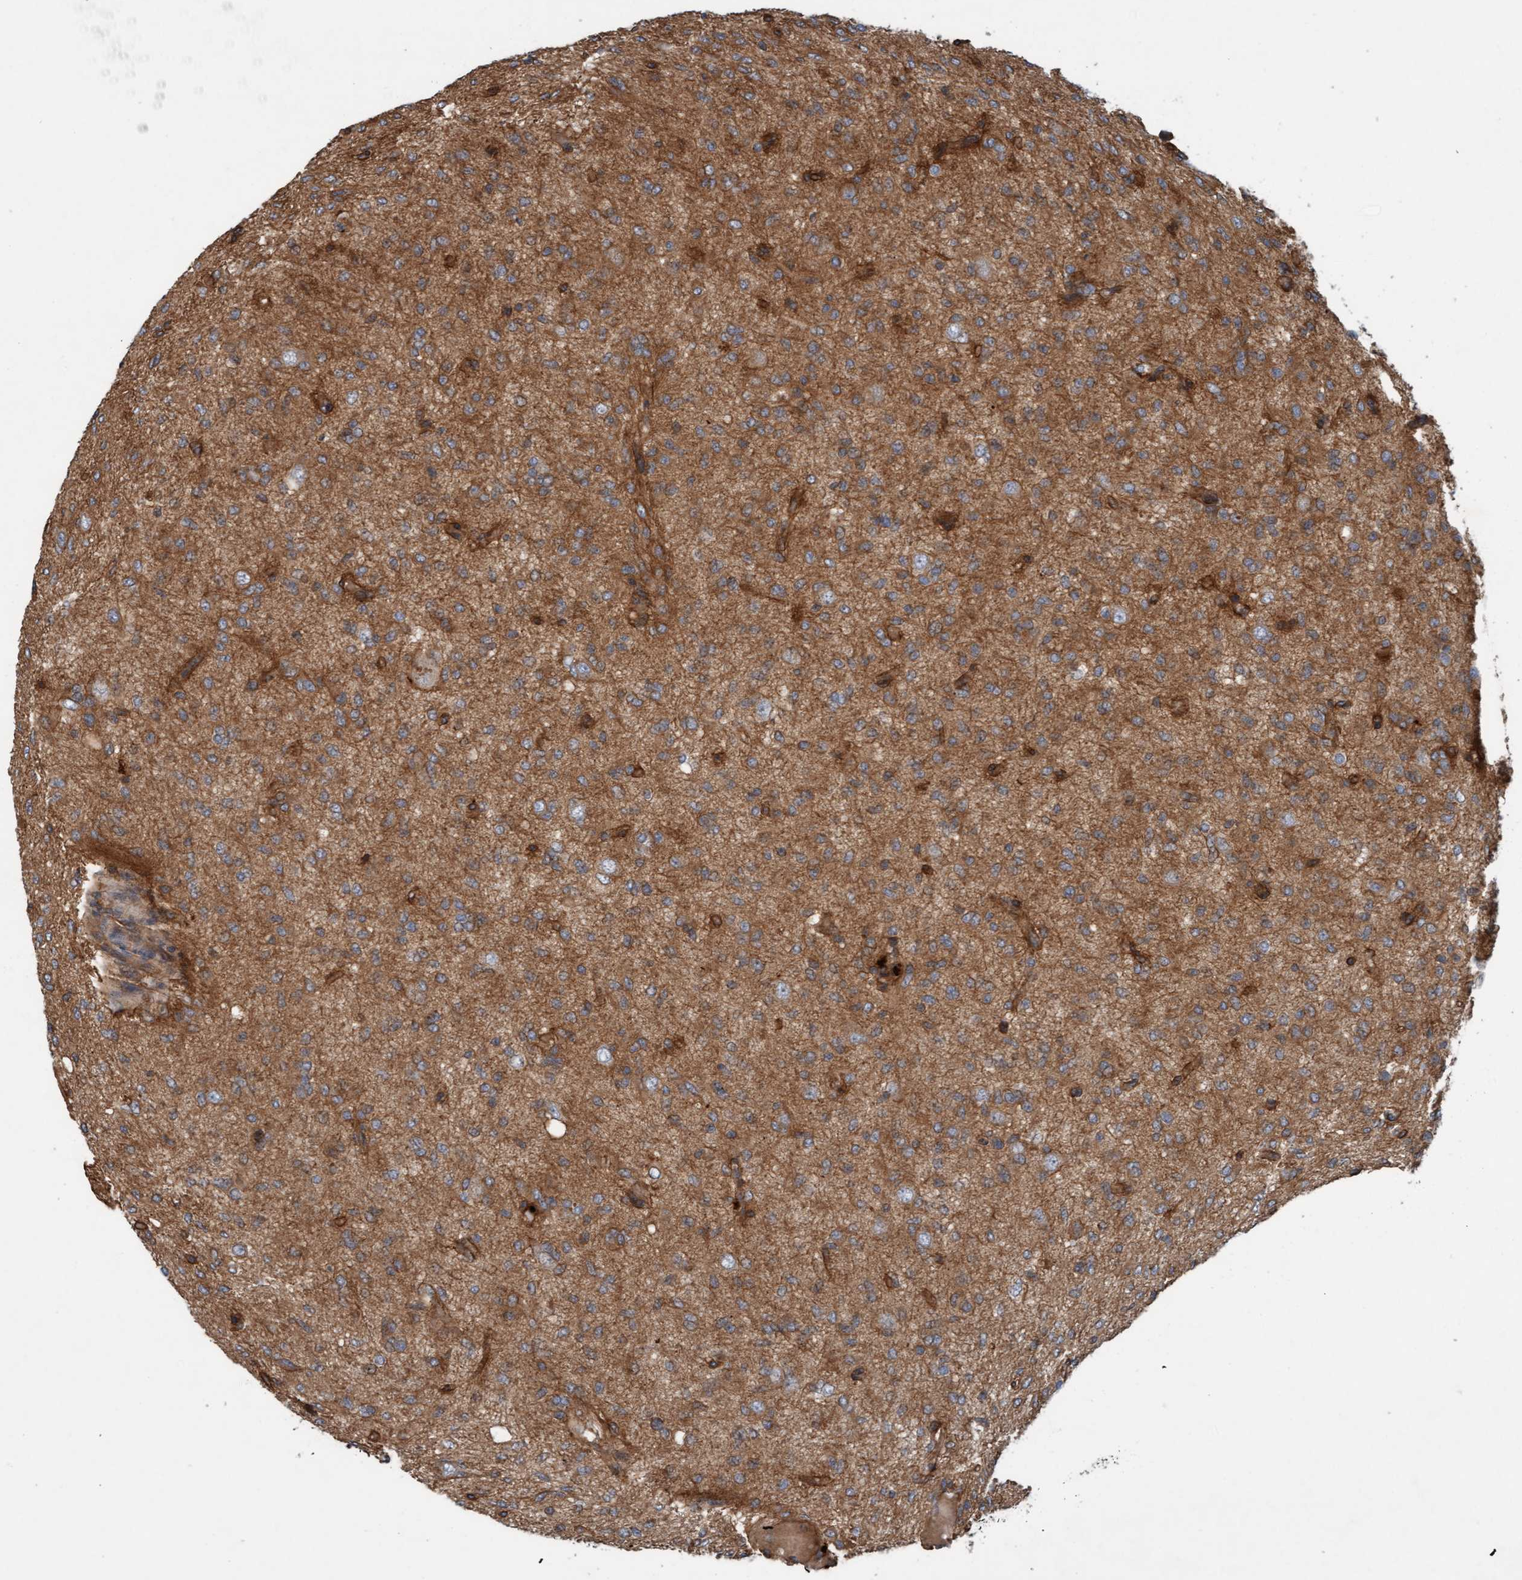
{"staining": {"intensity": "moderate", "quantity": ">75%", "location": "cytoplasmic/membranous"}, "tissue": "glioma", "cell_type": "Tumor cells", "image_type": "cancer", "snomed": [{"axis": "morphology", "description": "Glioma, malignant, High grade"}, {"axis": "topography", "description": "Brain"}], "caption": "IHC photomicrograph of high-grade glioma (malignant) stained for a protein (brown), which reveals medium levels of moderate cytoplasmic/membranous staining in approximately >75% of tumor cells.", "gene": "ERAL1", "patient": {"sex": "female", "age": 59}}